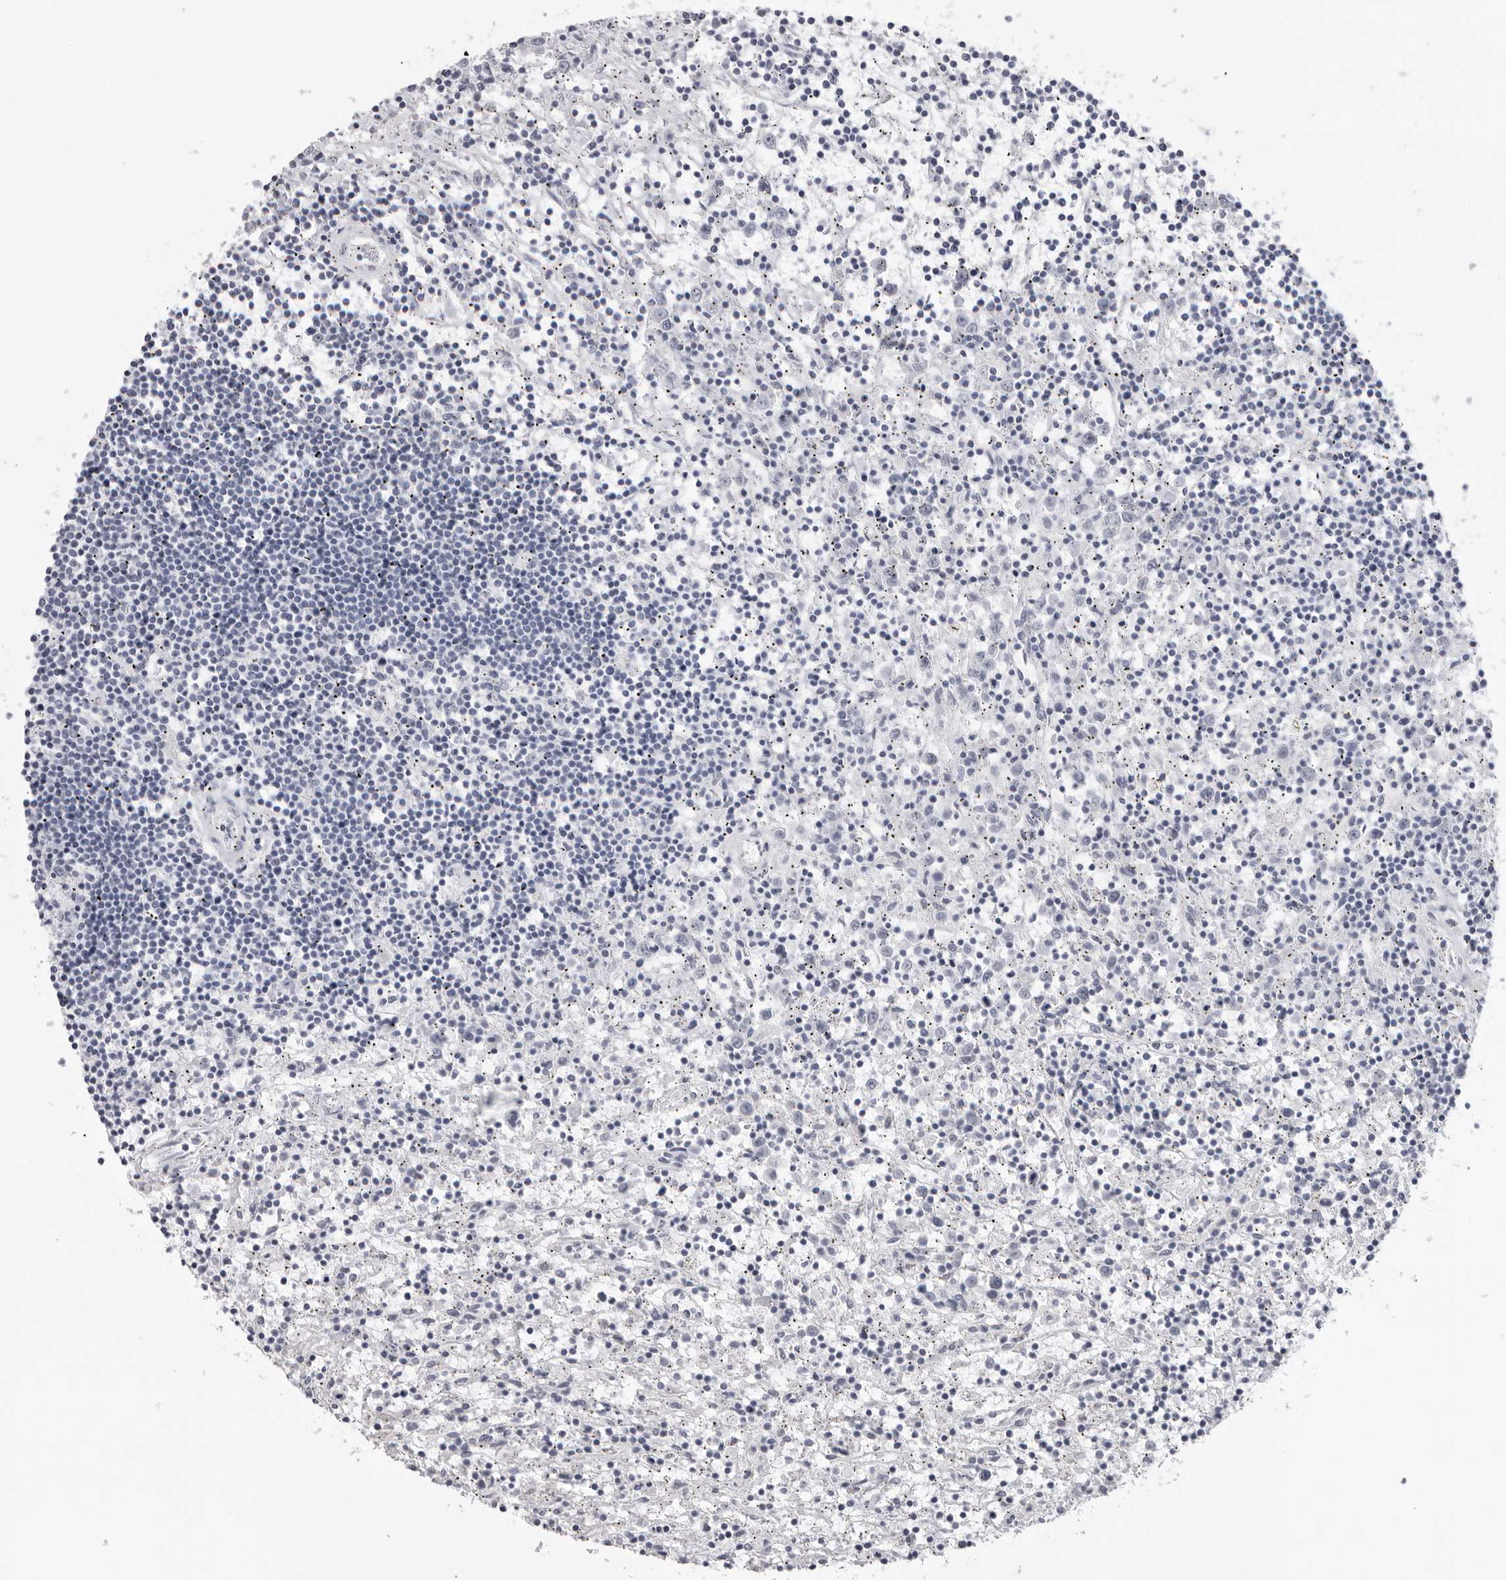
{"staining": {"intensity": "negative", "quantity": "none", "location": "none"}, "tissue": "lymphoma", "cell_type": "Tumor cells", "image_type": "cancer", "snomed": [{"axis": "morphology", "description": "Malignant lymphoma, non-Hodgkin's type, Low grade"}, {"axis": "topography", "description": "Spleen"}], "caption": "IHC photomicrograph of low-grade malignant lymphoma, non-Hodgkin's type stained for a protein (brown), which demonstrates no expression in tumor cells. (DAB immunohistochemistry (IHC), high magnification).", "gene": "DNALI1", "patient": {"sex": "male", "age": 76}}